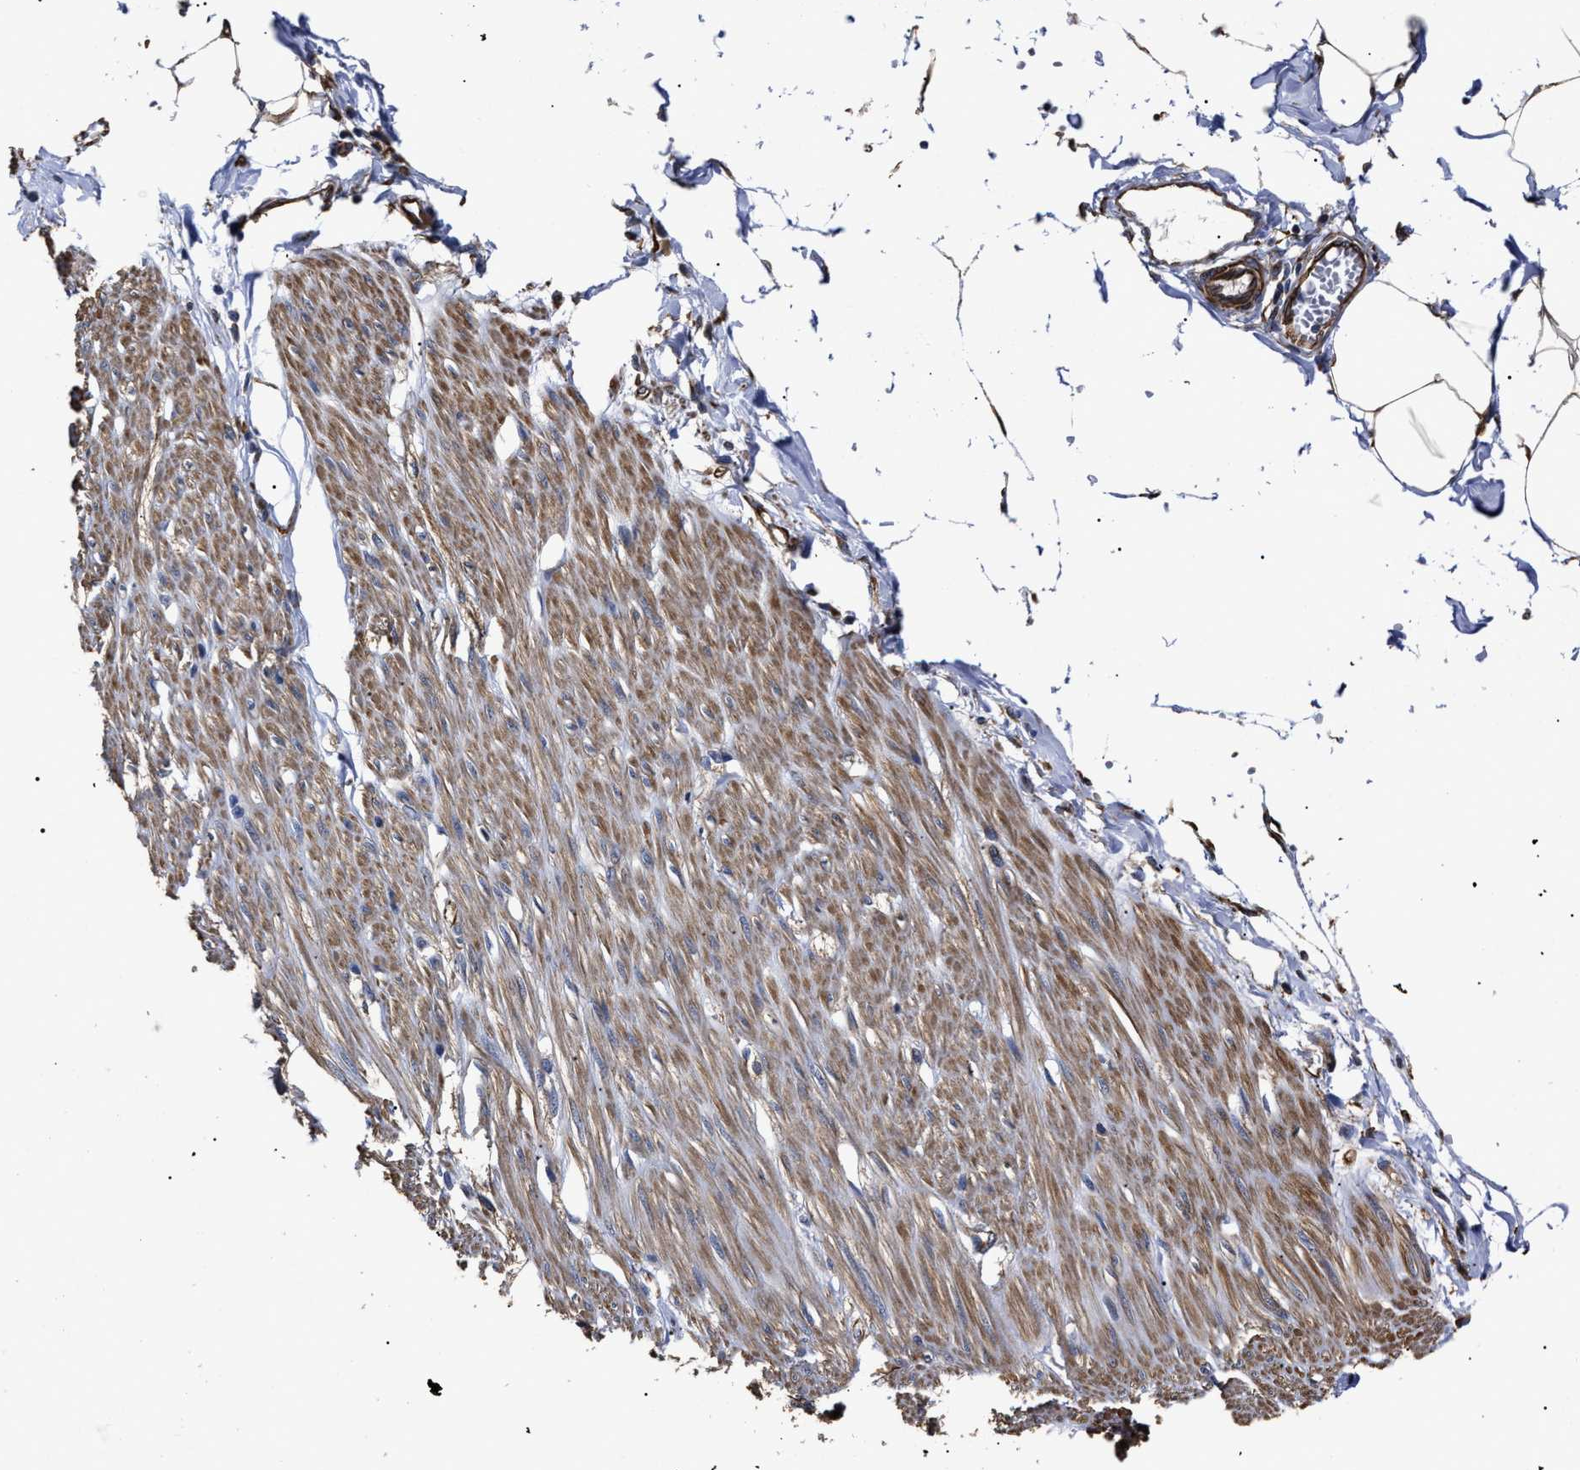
{"staining": {"intensity": "negative", "quantity": "none", "location": "none"}, "tissue": "adipose tissue", "cell_type": "Adipocytes", "image_type": "normal", "snomed": [{"axis": "morphology", "description": "Normal tissue, NOS"}, {"axis": "morphology", "description": "Adenocarcinoma, NOS"}, {"axis": "topography", "description": "Colon"}, {"axis": "topography", "description": "Peripheral nerve tissue"}], "caption": "The histopathology image displays no significant staining in adipocytes of adipose tissue.", "gene": "TSPAN33", "patient": {"sex": "male", "age": 14}}